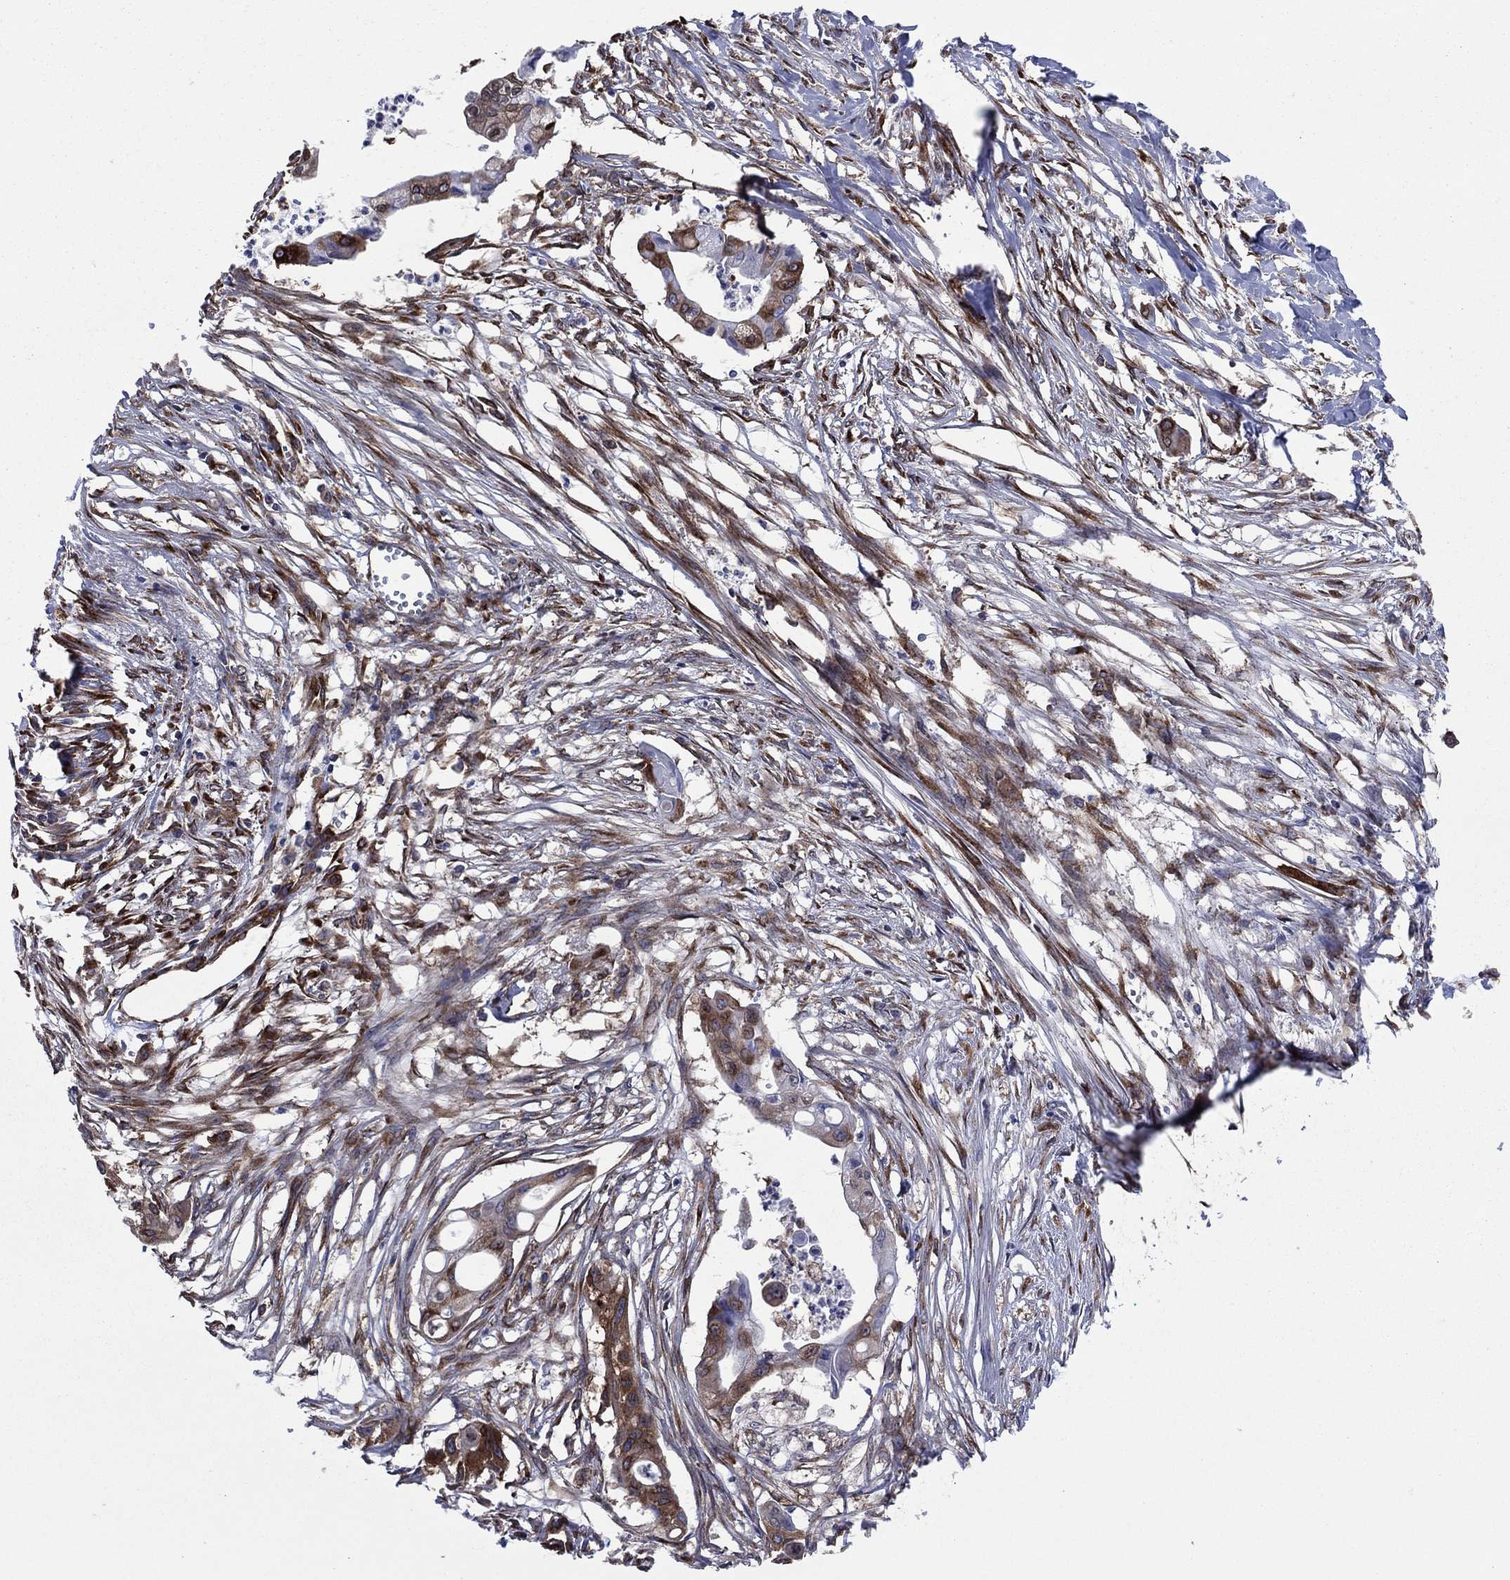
{"staining": {"intensity": "strong", "quantity": "25%-75%", "location": "cytoplasmic/membranous"}, "tissue": "pancreatic cancer", "cell_type": "Tumor cells", "image_type": "cancer", "snomed": [{"axis": "morphology", "description": "Normal tissue, NOS"}, {"axis": "morphology", "description": "Adenocarcinoma, NOS"}, {"axis": "topography", "description": "Pancreas"}], "caption": "Immunohistochemistry staining of adenocarcinoma (pancreatic), which exhibits high levels of strong cytoplasmic/membranous expression in approximately 25%-75% of tumor cells indicating strong cytoplasmic/membranous protein positivity. The staining was performed using DAB (brown) for protein detection and nuclei were counterstained in hematoxylin (blue).", "gene": "YBX1", "patient": {"sex": "female", "age": 58}}